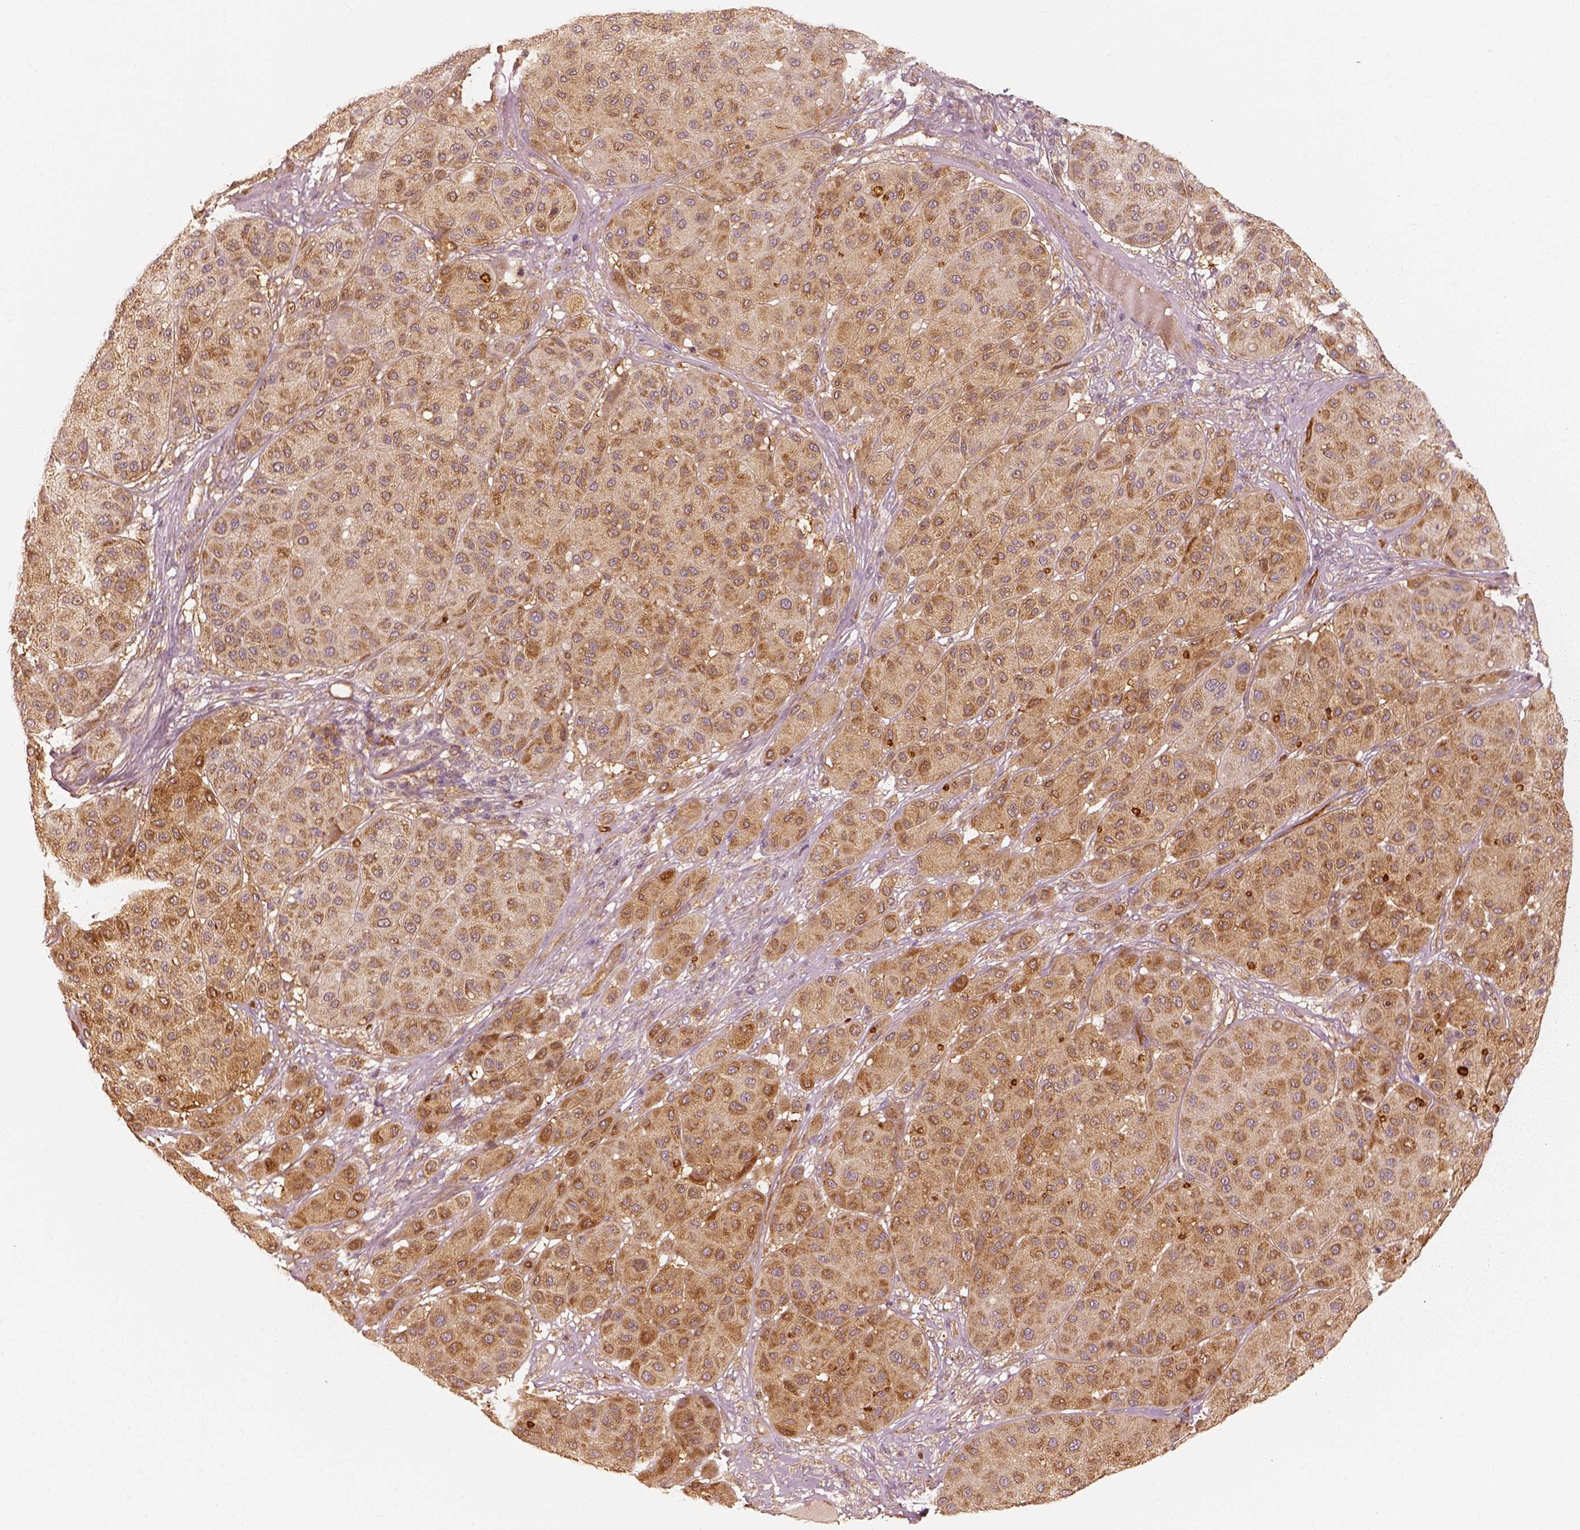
{"staining": {"intensity": "moderate", "quantity": ">75%", "location": "cytoplasmic/membranous"}, "tissue": "melanoma", "cell_type": "Tumor cells", "image_type": "cancer", "snomed": [{"axis": "morphology", "description": "Malignant melanoma, Metastatic site"}, {"axis": "topography", "description": "Smooth muscle"}], "caption": "Immunohistochemistry staining of malignant melanoma (metastatic site), which exhibits medium levels of moderate cytoplasmic/membranous staining in approximately >75% of tumor cells indicating moderate cytoplasmic/membranous protein positivity. The staining was performed using DAB (3,3'-diaminobenzidine) (brown) for protein detection and nuclei were counterstained in hematoxylin (blue).", "gene": "FSCN1", "patient": {"sex": "male", "age": 41}}